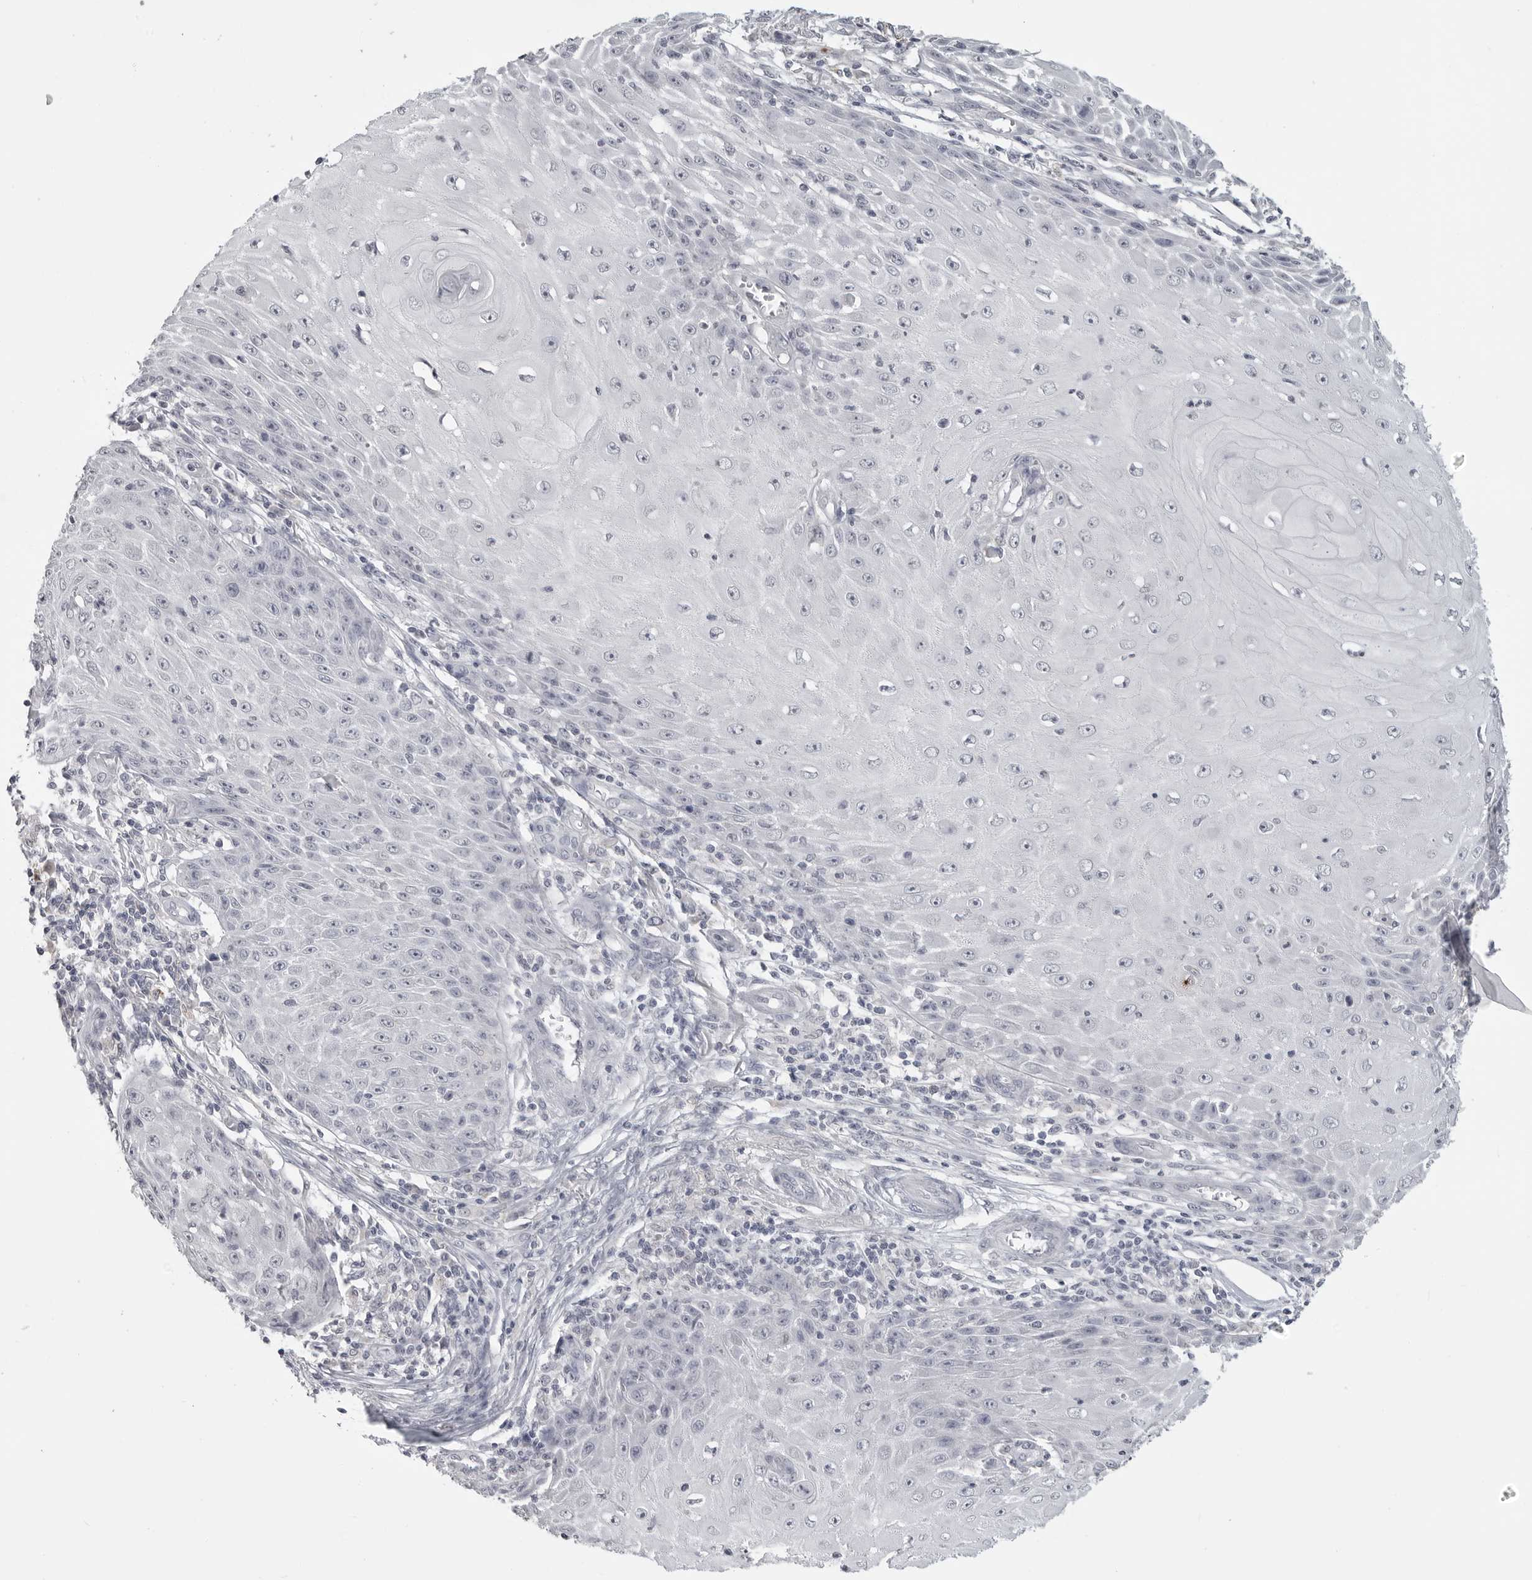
{"staining": {"intensity": "negative", "quantity": "none", "location": "none"}, "tissue": "skin cancer", "cell_type": "Tumor cells", "image_type": "cancer", "snomed": [{"axis": "morphology", "description": "Squamous cell carcinoma, NOS"}, {"axis": "topography", "description": "Skin"}], "caption": "A micrograph of skin squamous cell carcinoma stained for a protein shows no brown staining in tumor cells.", "gene": "PRSS1", "patient": {"sex": "female", "age": 73}}